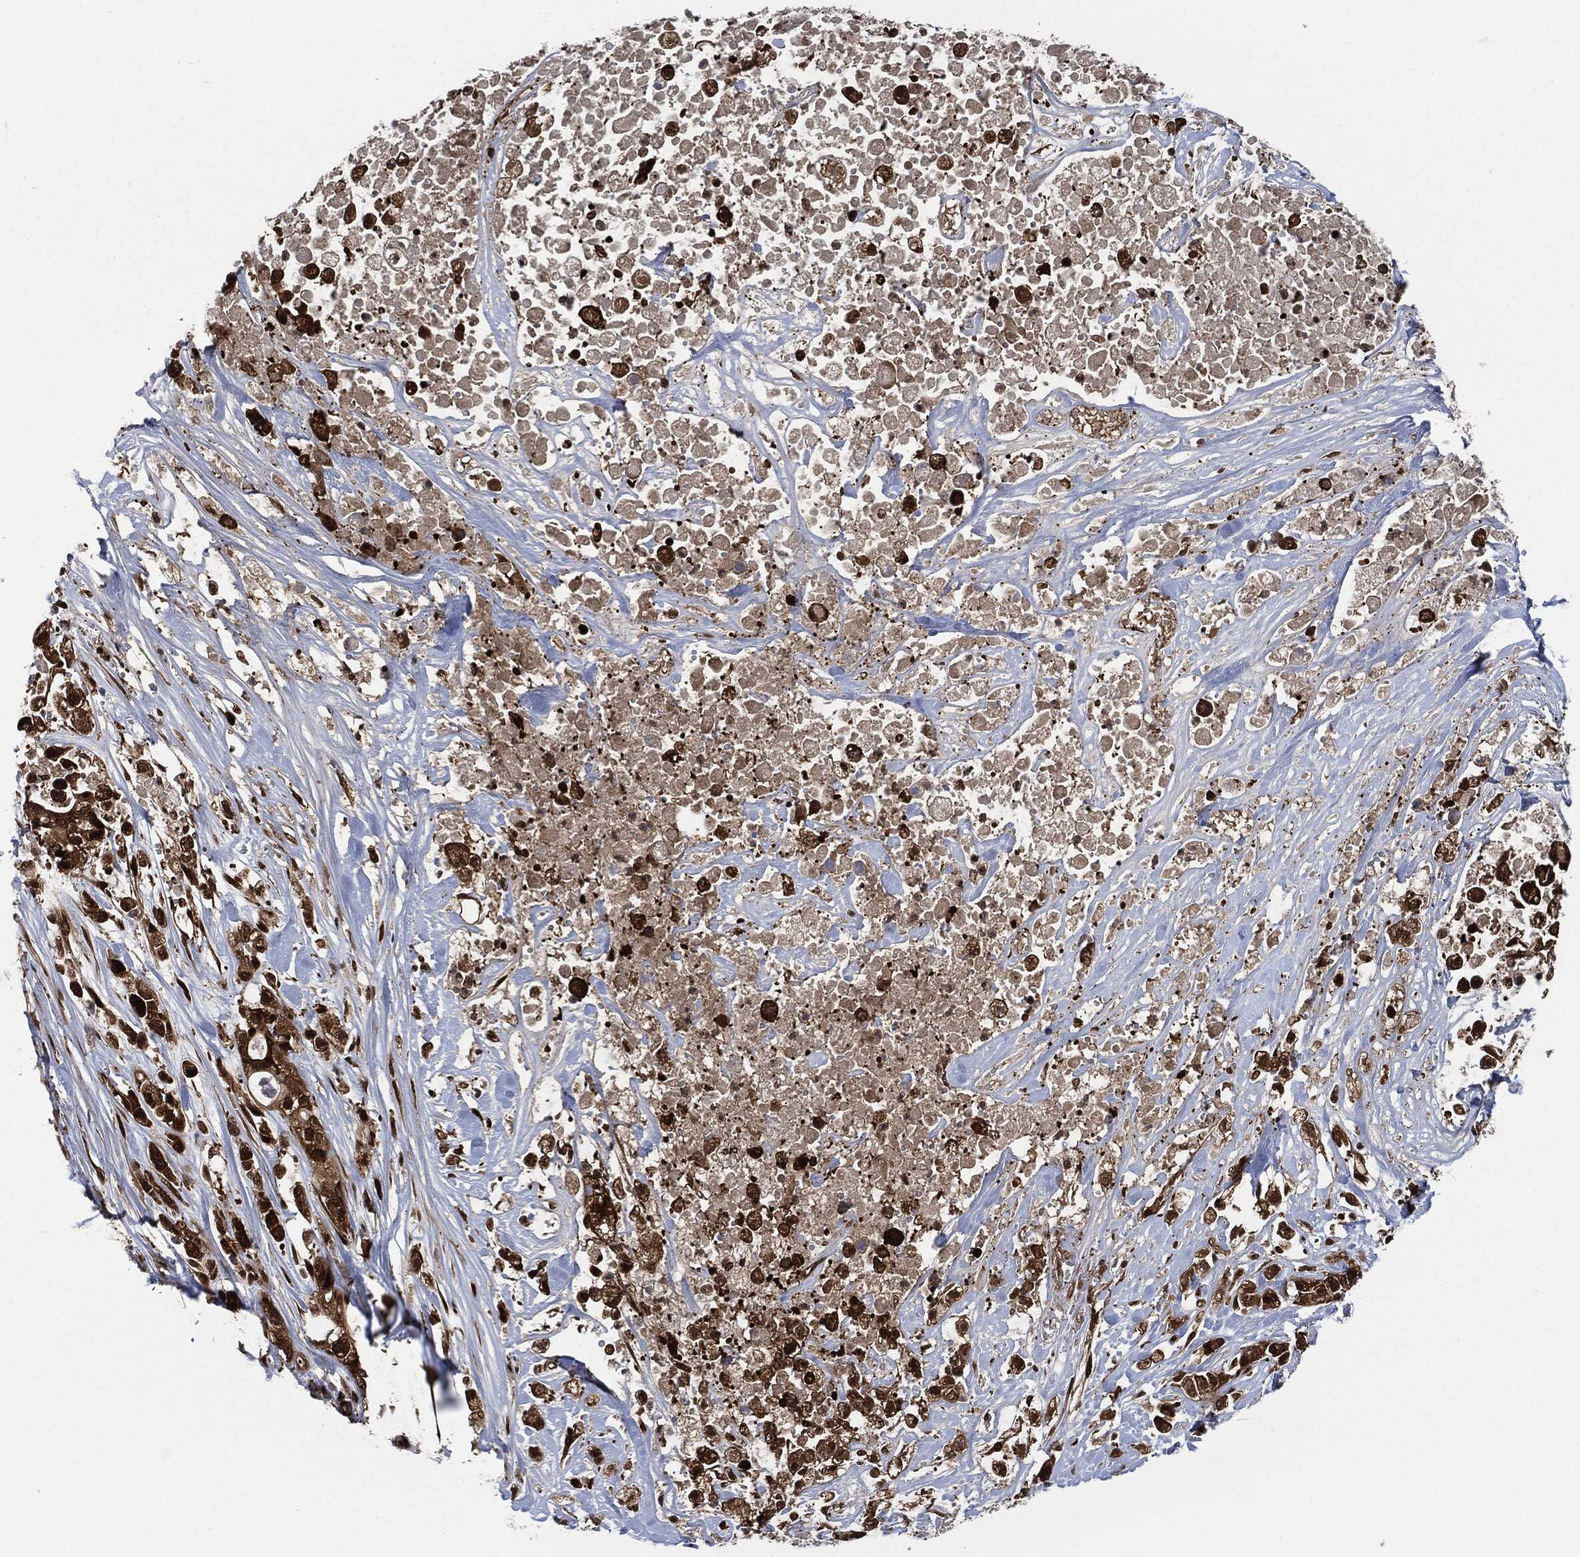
{"staining": {"intensity": "strong", "quantity": "<25%", "location": "cytoplasmic/membranous,nuclear"}, "tissue": "pancreatic cancer", "cell_type": "Tumor cells", "image_type": "cancer", "snomed": [{"axis": "morphology", "description": "Adenocarcinoma, NOS"}, {"axis": "topography", "description": "Pancreas"}], "caption": "Protein staining reveals strong cytoplasmic/membranous and nuclear staining in approximately <25% of tumor cells in adenocarcinoma (pancreatic).", "gene": "DCTN1", "patient": {"sex": "male", "age": 44}}